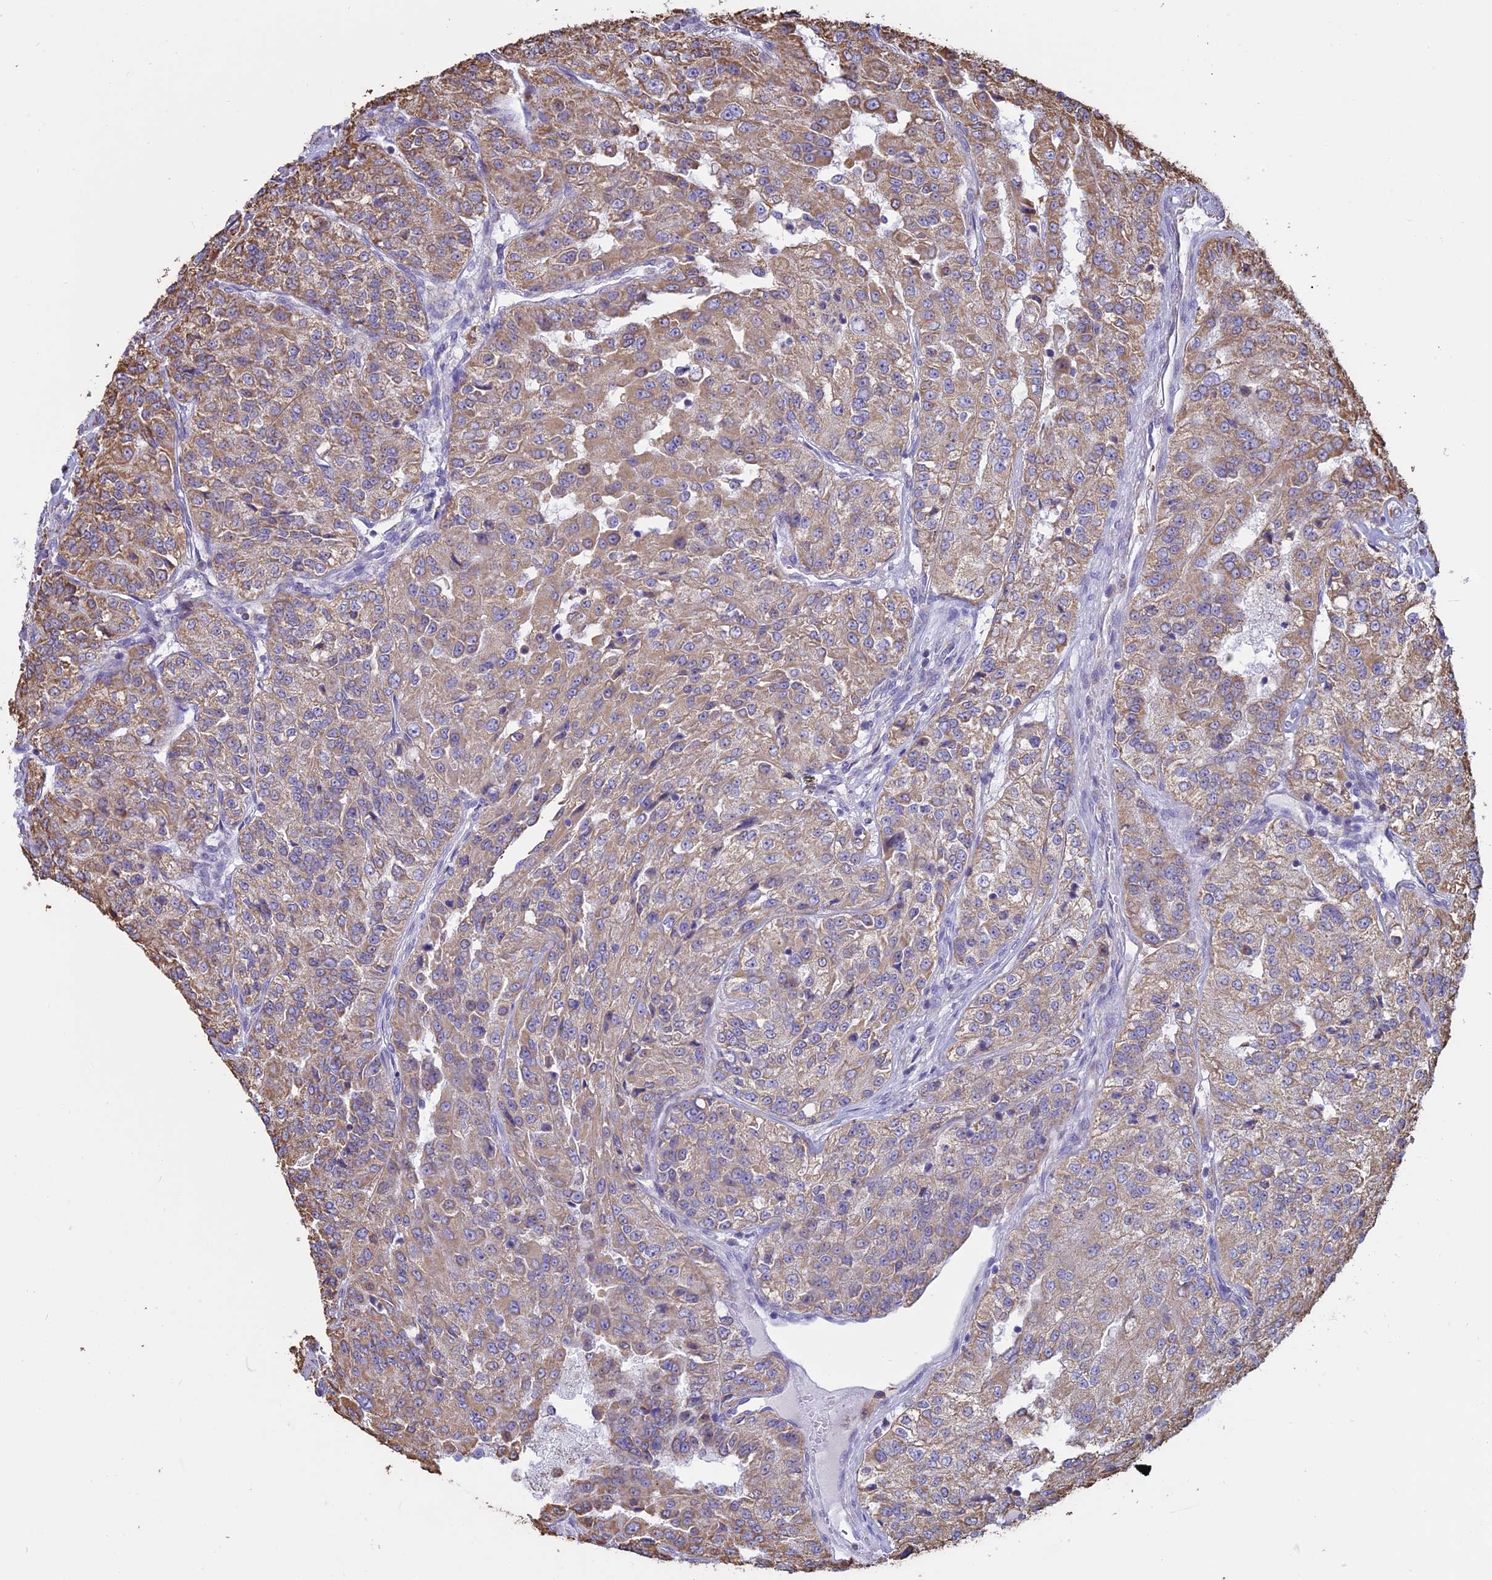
{"staining": {"intensity": "moderate", "quantity": ">75%", "location": "cytoplasmic/membranous"}, "tissue": "renal cancer", "cell_type": "Tumor cells", "image_type": "cancer", "snomed": [{"axis": "morphology", "description": "Adenocarcinoma, NOS"}, {"axis": "topography", "description": "Kidney"}], "caption": "IHC staining of renal adenocarcinoma, which reveals medium levels of moderate cytoplasmic/membranous staining in approximately >75% of tumor cells indicating moderate cytoplasmic/membranous protein staining. The staining was performed using DAB (3,3'-diaminobenzidine) (brown) for protein detection and nuclei were counterstained in hematoxylin (blue).", "gene": "OR2W3", "patient": {"sex": "female", "age": 63}}